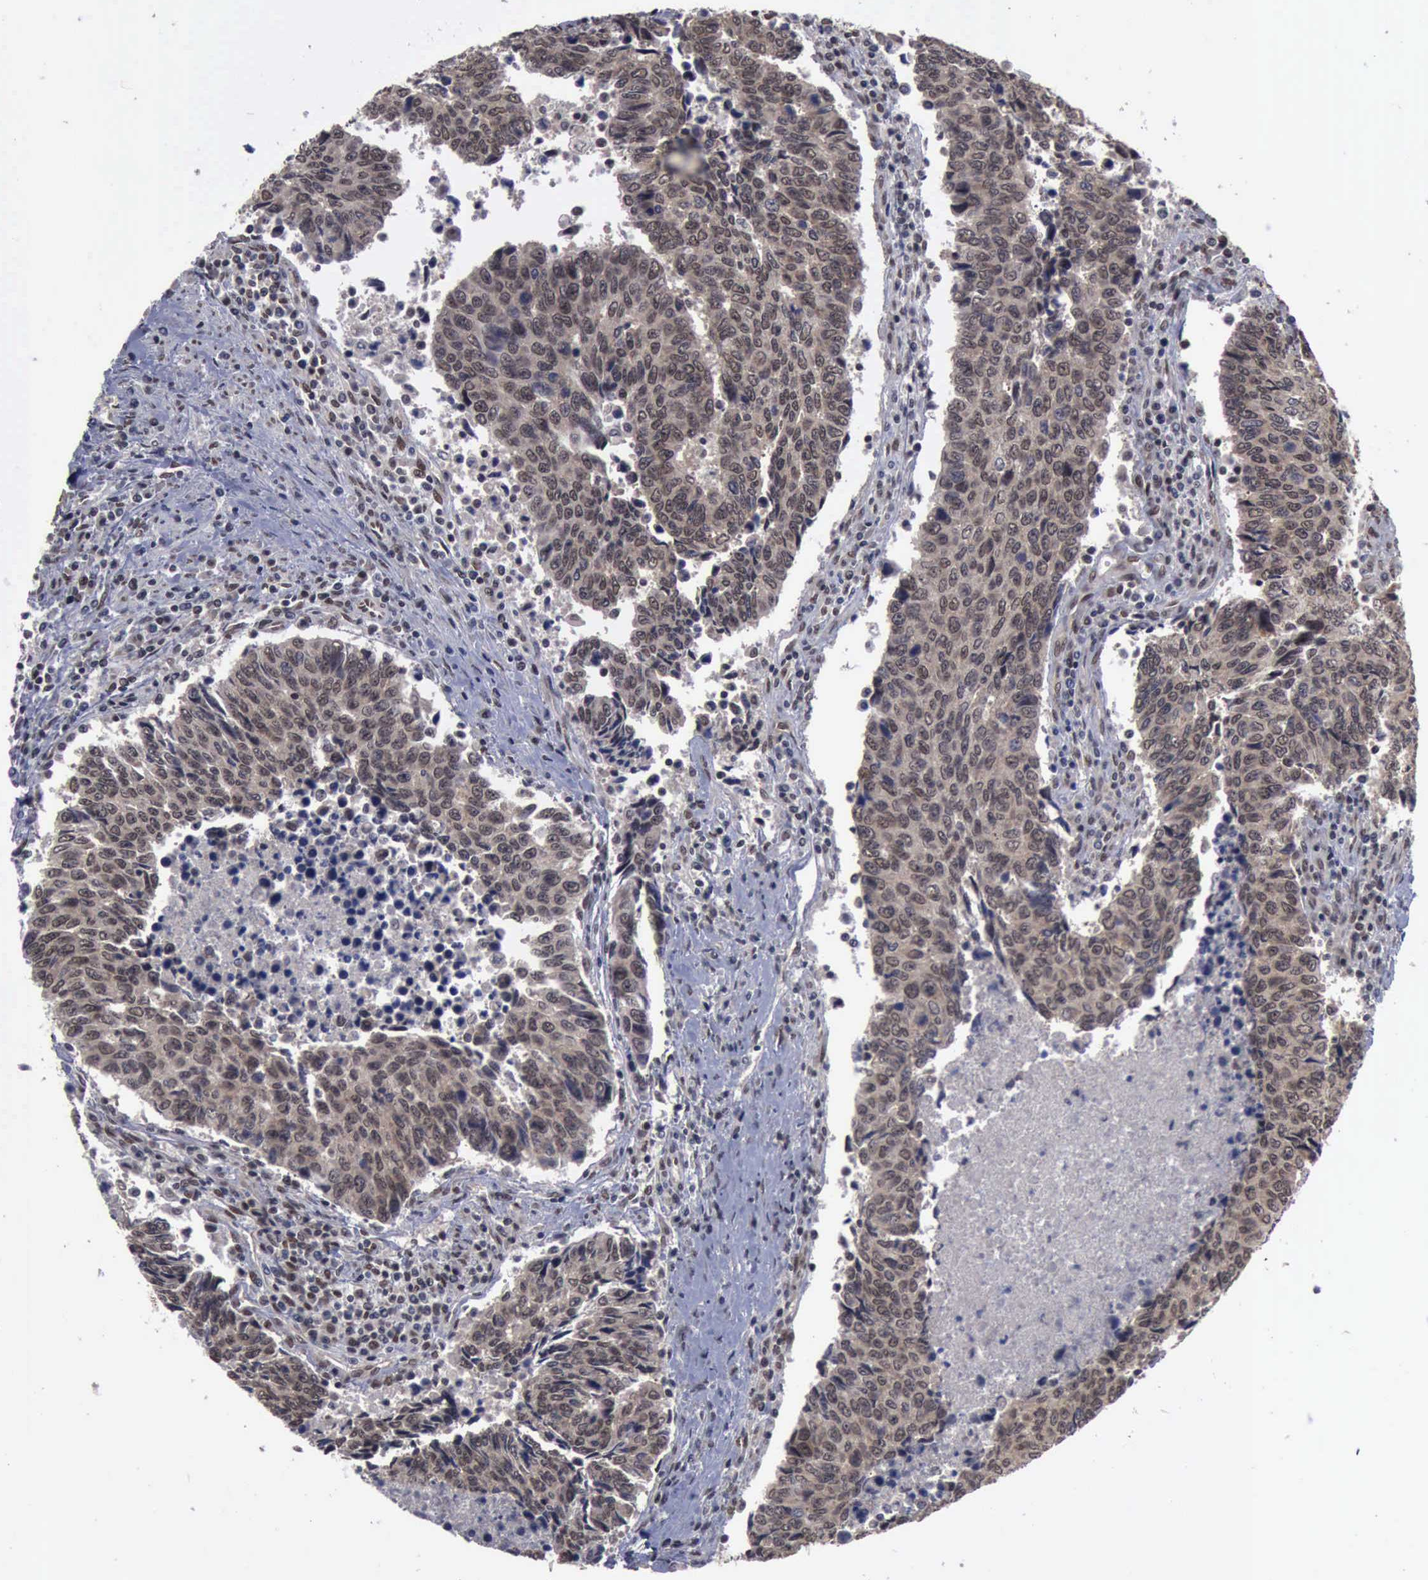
{"staining": {"intensity": "weak", "quantity": ">75%", "location": "nuclear"}, "tissue": "urothelial cancer", "cell_type": "Tumor cells", "image_type": "cancer", "snomed": [{"axis": "morphology", "description": "Urothelial carcinoma, High grade"}, {"axis": "topography", "description": "Urinary bladder"}], "caption": "Protein staining of urothelial cancer tissue displays weak nuclear expression in about >75% of tumor cells.", "gene": "RTCB", "patient": {"sex": "male", "age": 86}}